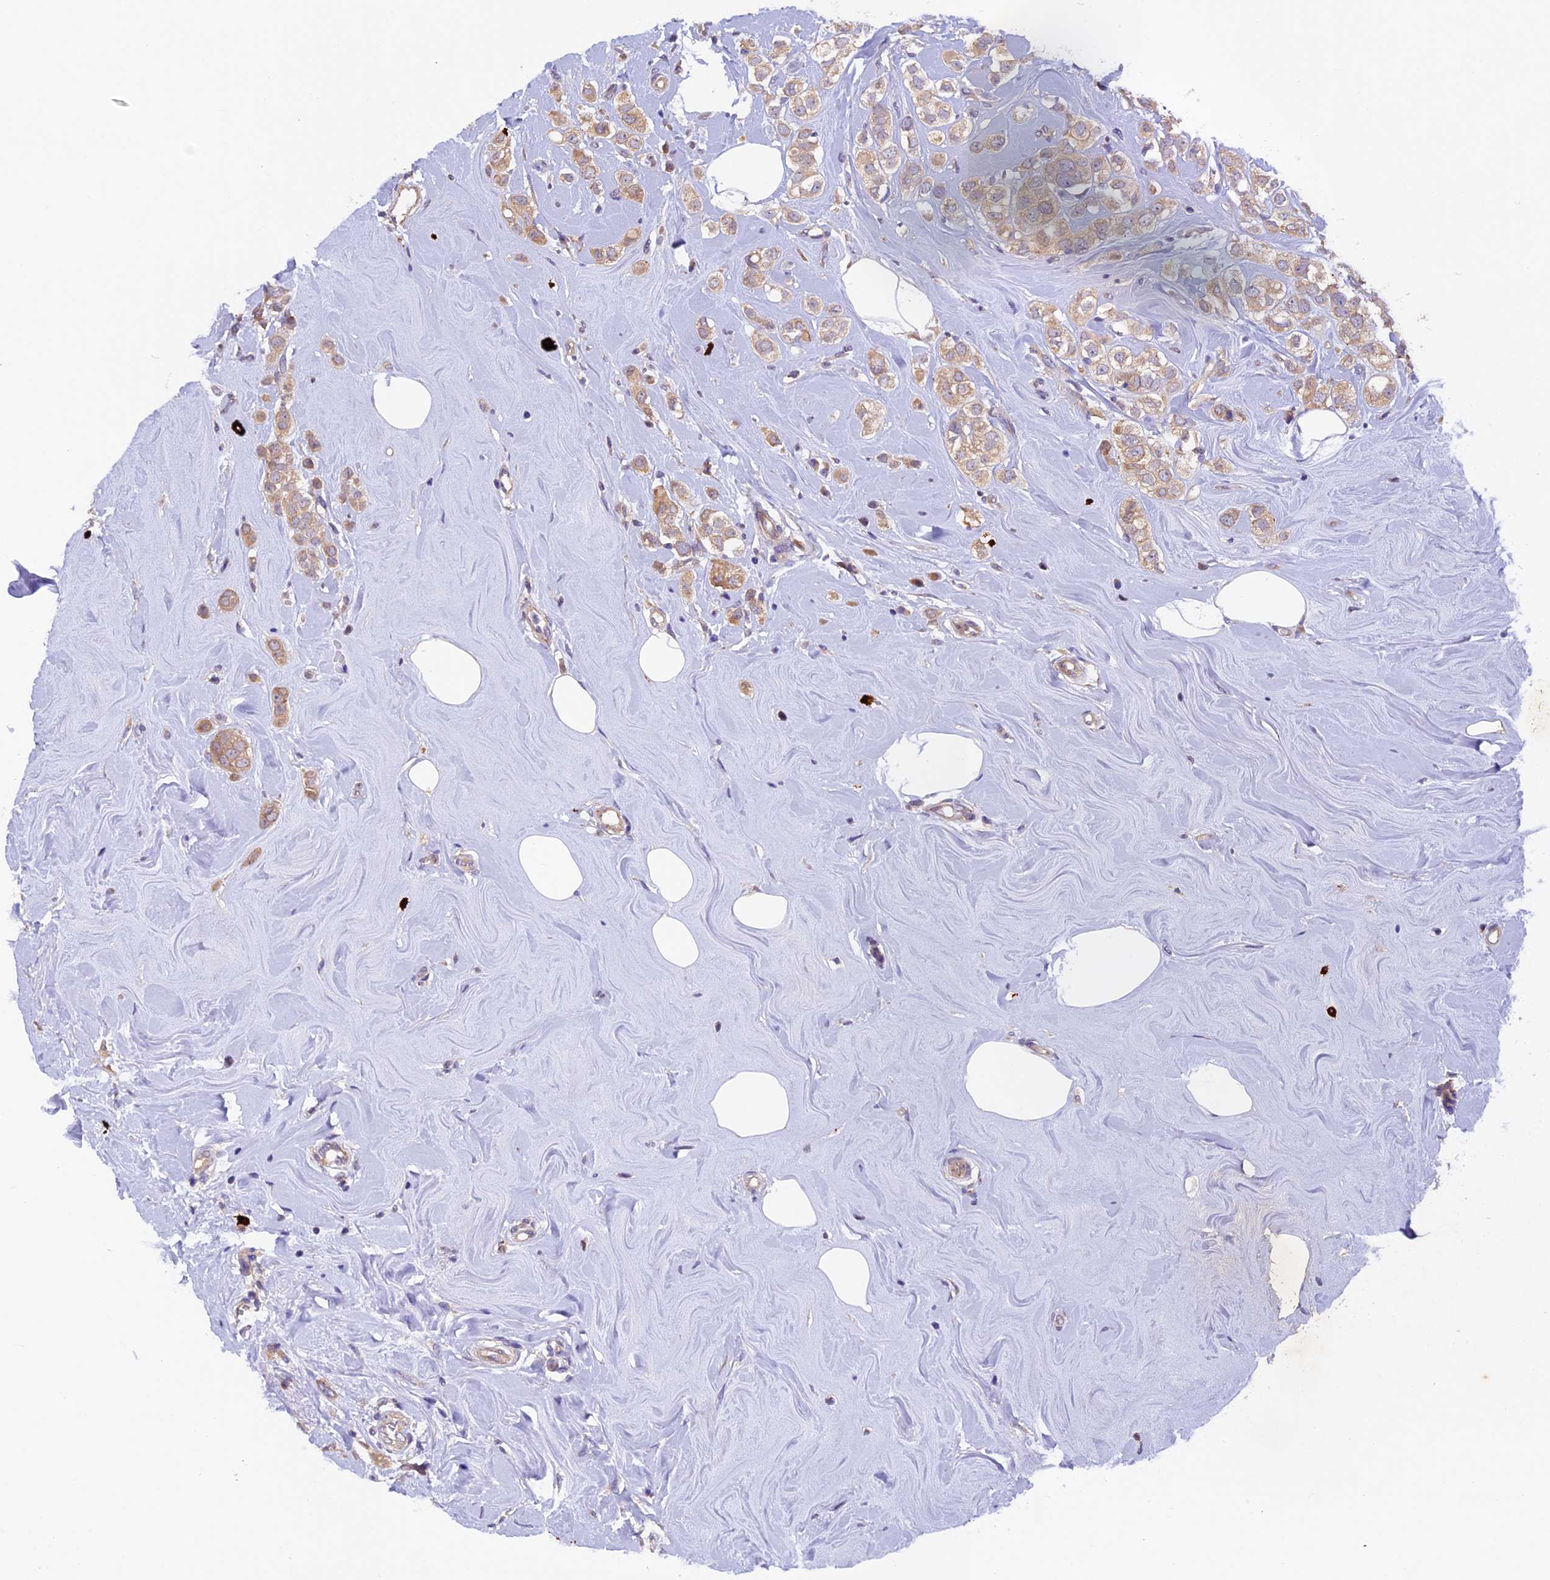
{"staining": {"intensity": "moderate", "quantity": ">75%", "location": "cytoplasmic/membranous"}, "tissue": "breast cancer", "cell_type": "Tumor cells", "image_type": "cancer", "snomed": [{"axis": "morphology", "description": "Lobular carcinoma"}, {"axis": "topography", "description": "Breast"}], "caption": "Immunohistochemistry (DAB) staining of lobular carcinoma (breast) displays moderate cytoplasmic/membranous protein staining in about >75% of tumor cells. The staining was performed using DAB (3,3'-diaminobenzidine), with brown indicating positive protein expression. Nuclei are stained blue with hematoxylin.", "gene": "CCDC9B", "patient": {"sex": "female", "age": 47}}